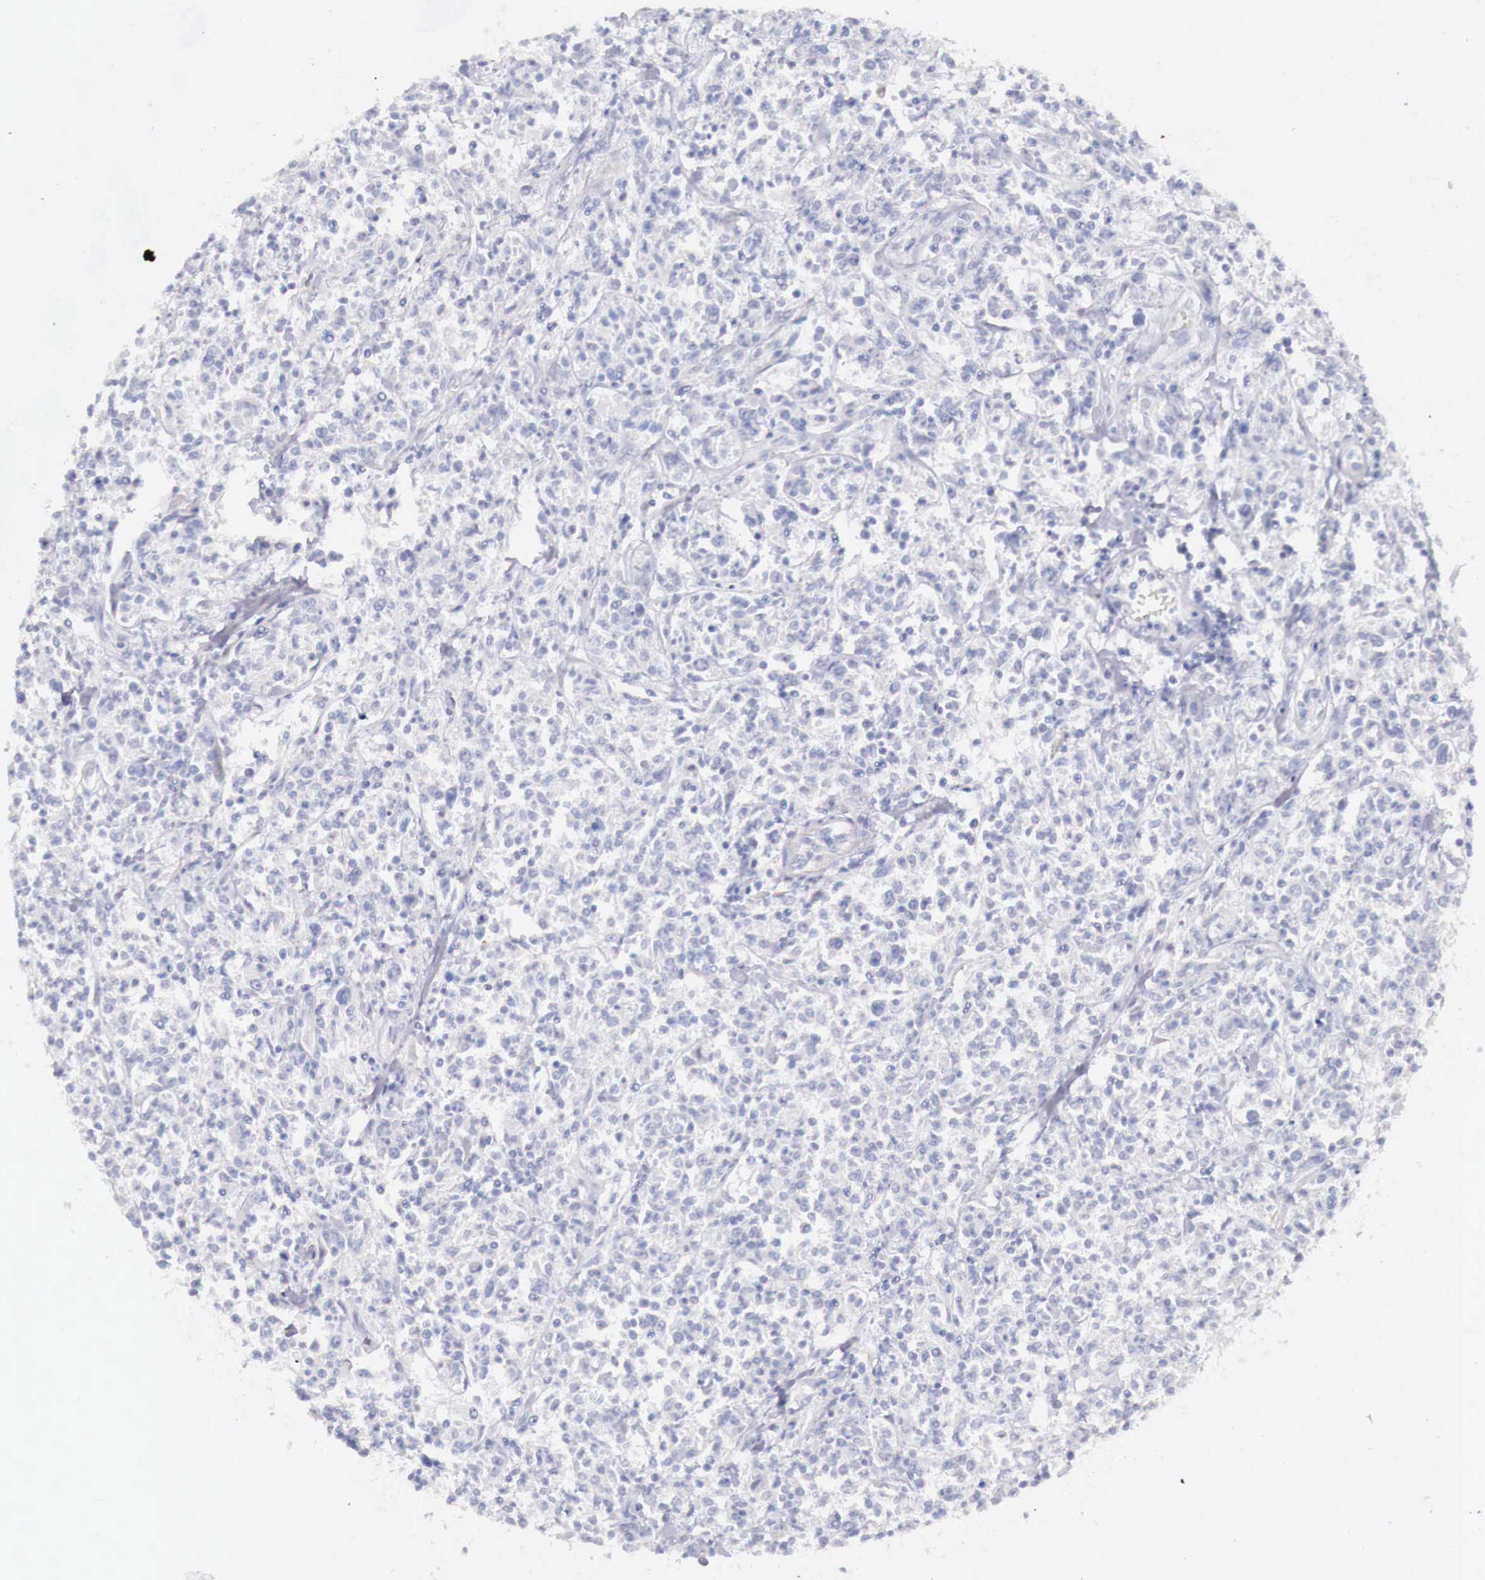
{"staining": {"intensity": "negative", "quantity": "none", "location": "none"}, "tissue": "lymphoma", "cell_type": "Tumor cells", "image_type": "cancer", "snomed": [{"axis": "morphology", "description": "Malignant lymphoma, non-Hodgkin's type, Low grade"}, {"axis": "topography", "description": "Small intestine"}], "caption": "IHC micrograph of malignant lymphoma, non-Hodgkin's type (low-grade) stained for a protein (brown), which reveals no positivity in tumor cells. (DAB immunohistochemistry, high magnification).", "gene": "ITIH6", "patient": {"sex": "female", "age": 59}}